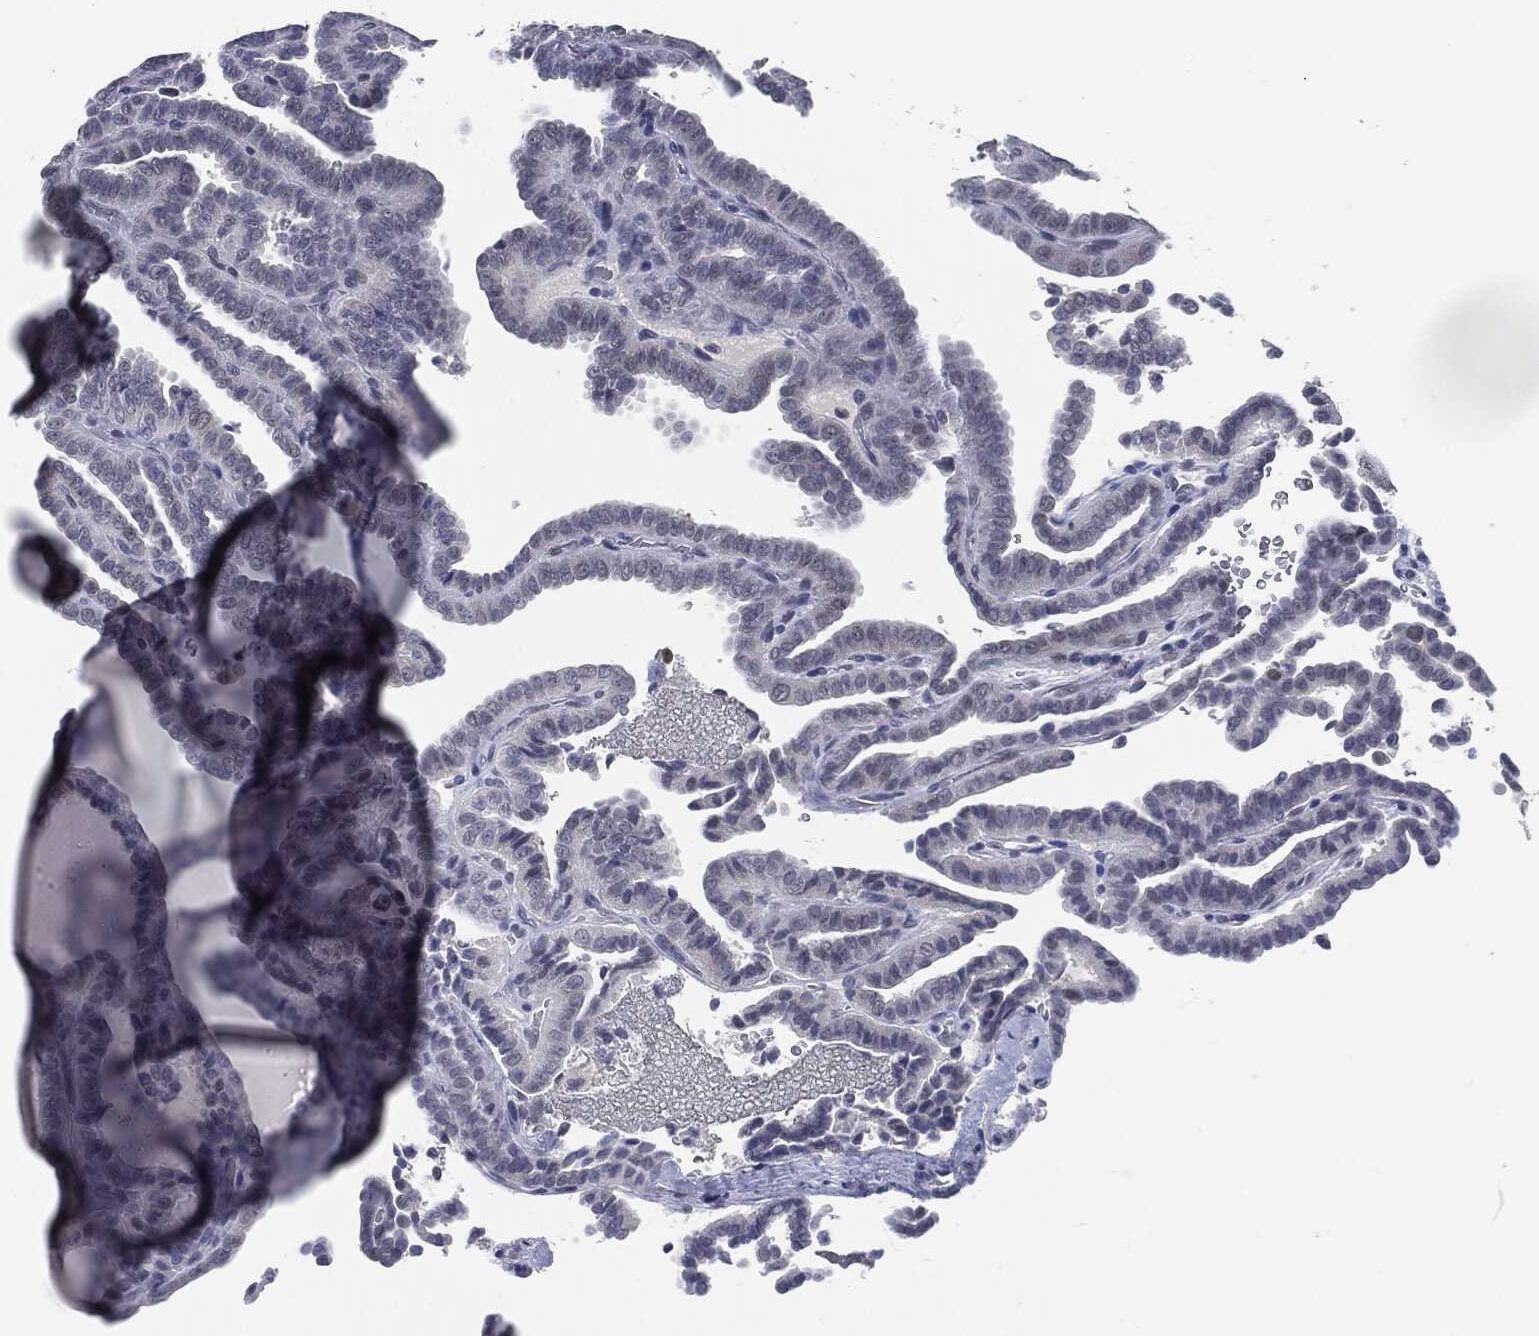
{"staining": {"intensity": "negative", "quantity": "none", "location": "none"}, "tissue": "thyroid cancer", "cell_type": "Tumor cells", "image_type": "cancer", "snomed": [{"axis": "morphology", "description": "Papillary adenocarcinoma, NOS"}, {"axis": "topography", "description": "Thyroid gland"}], "caption": "The immunohistochemistry (IHC) histopathology image has no significant positivity in tumor cells of papillary adenocarcinoma (thyroid) tissue.", "gene": "PROM1", "patient": {"sex": "female", "age": 39}}